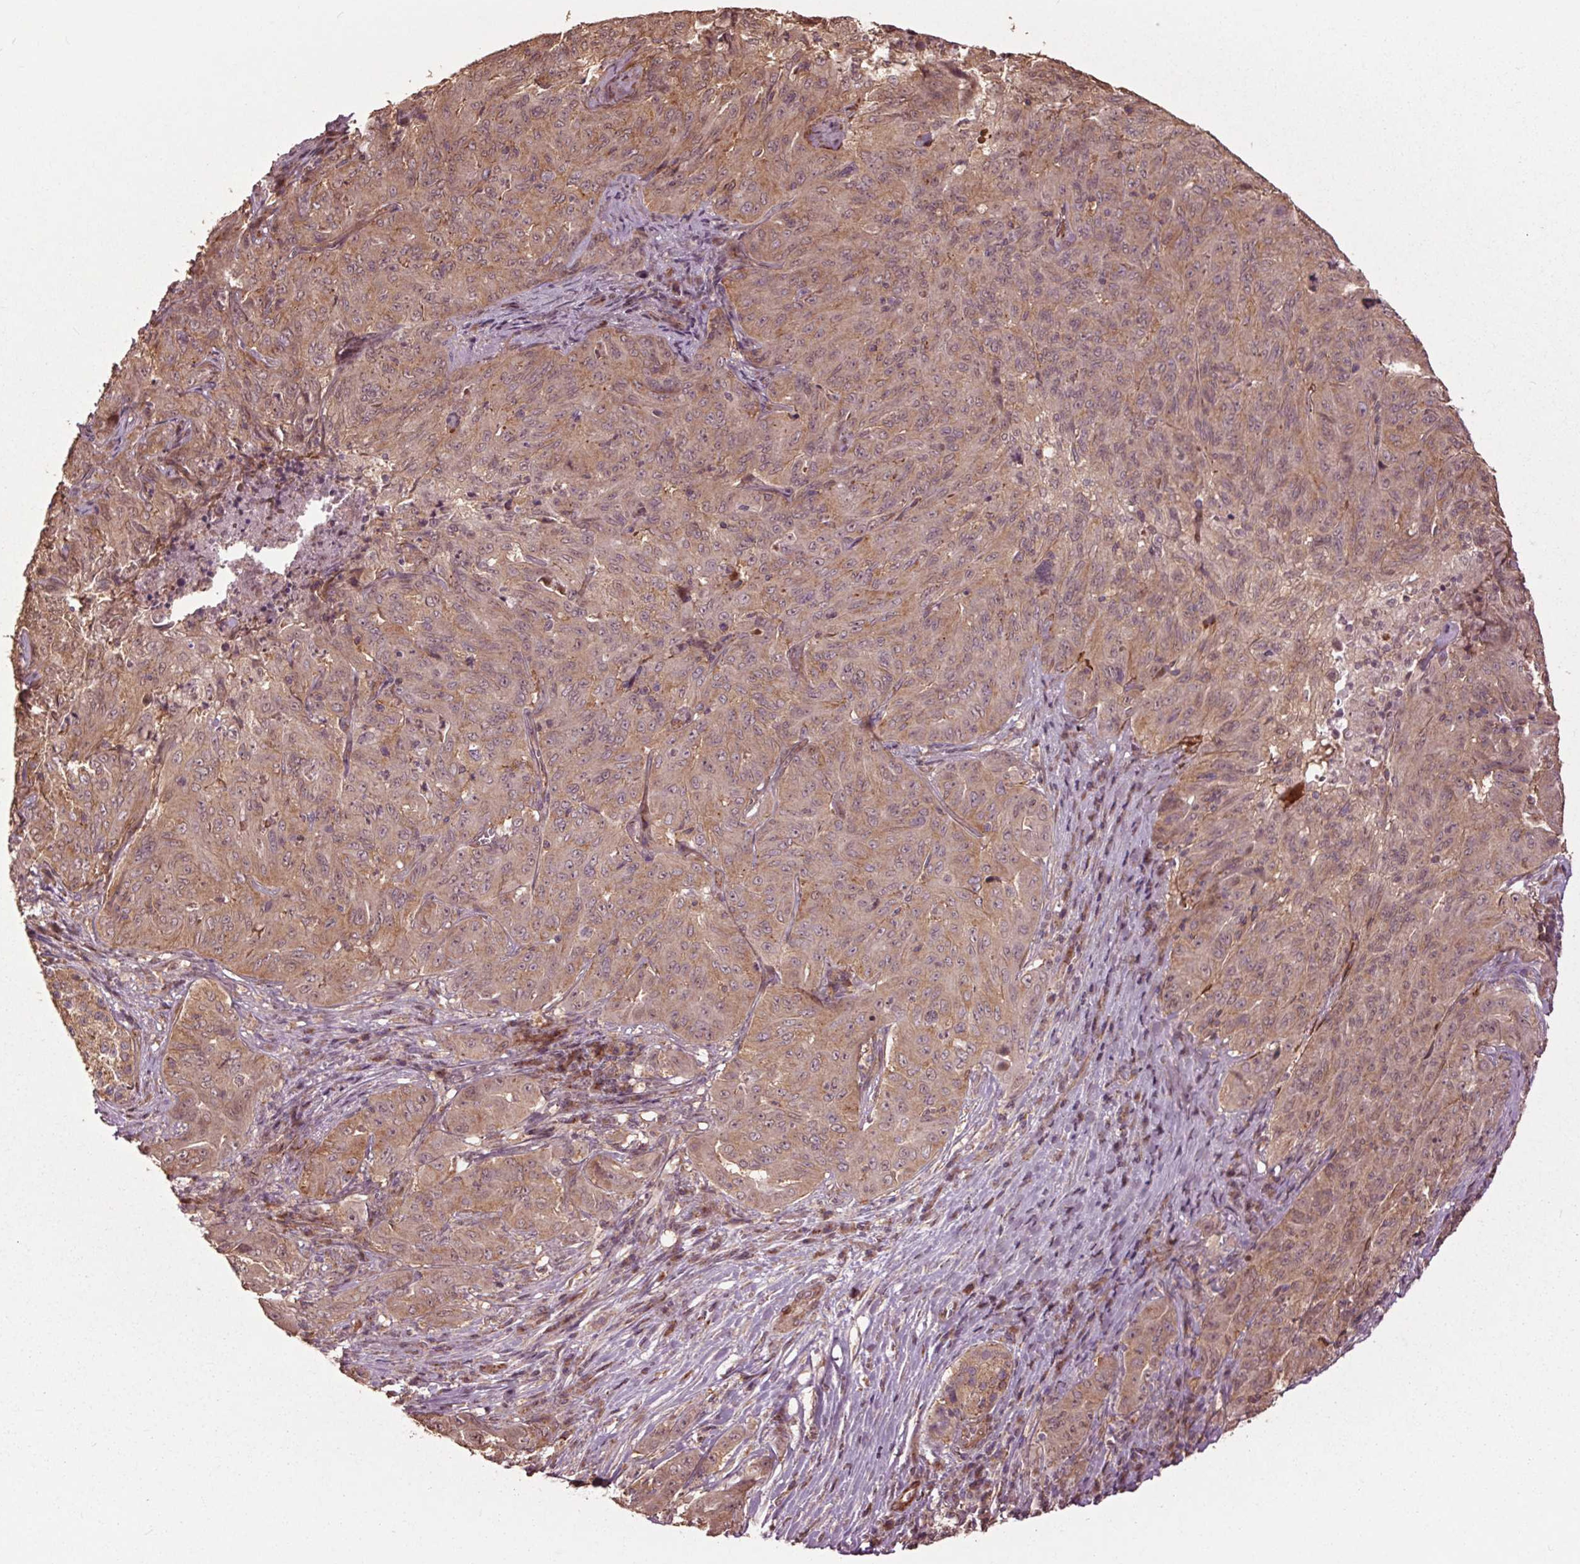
{"staining": {"intensity": "weak", "quantity": ">75%", "location": "cytoplasmic/membranous,nuclear"}, "tissue": "pancreatic cancer", "cell_type": "Tumor cells", "image_type": "cancer", "snomed": [{"axis": "morphology", "description": "Adenocarcinoma, NOS"}, {"axis": "topography", "description": "Pancreas"}], "caption": "DAB immunohistochemical staining of pancreatic adenocarcinoma exhibits weak cytoplasmic/membranous and nuclear protein staining in about >75% of tumor cells.", "gene": "CEP95", "patient": {"sex": "male", "age": 63}}